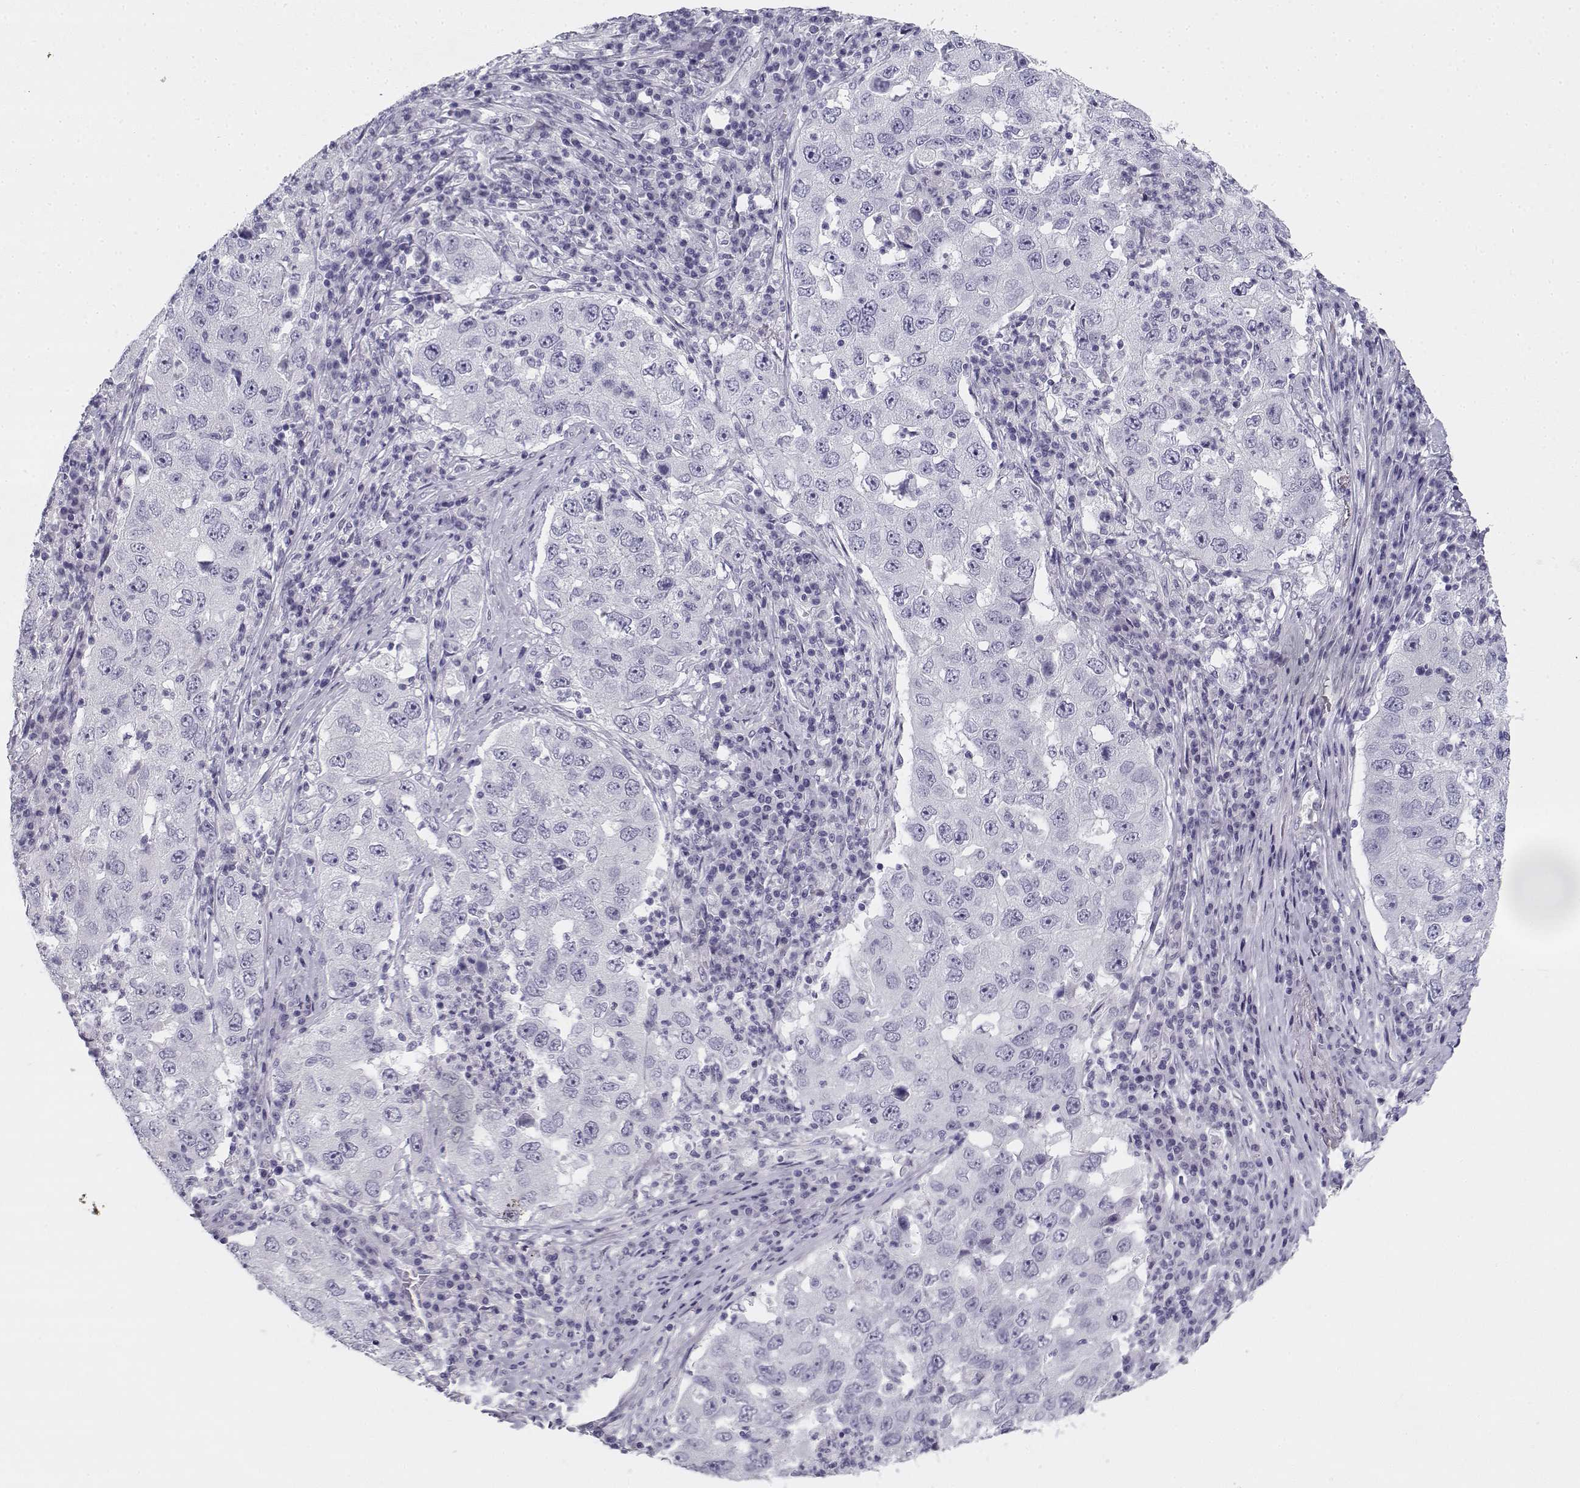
{"staining": {"intensity": "negative", "quantity": "none", "location": "none"}, "tissue": "lung cancer", "cell_type": "Tumor cells", "image_type": "cancer", "snomed": [{"axis": "morphology", "description": "Adenocarcinoma, NOS"}, {"axis": "topography", "description": "Lung"}], "caption": "An immunohistochemistry (IHC) photomicrograph of lung cancer (adenocarcinoma) is shown. There is no staining in tumor cells of lung cancer (adenocarcinoma). (DAB (3,3'-diaminobenzidine) immunohistochemistry with hematoxylin counter stain).", "gene": "CREB3L3", "patient": {"sex": "male", "age": 73}}